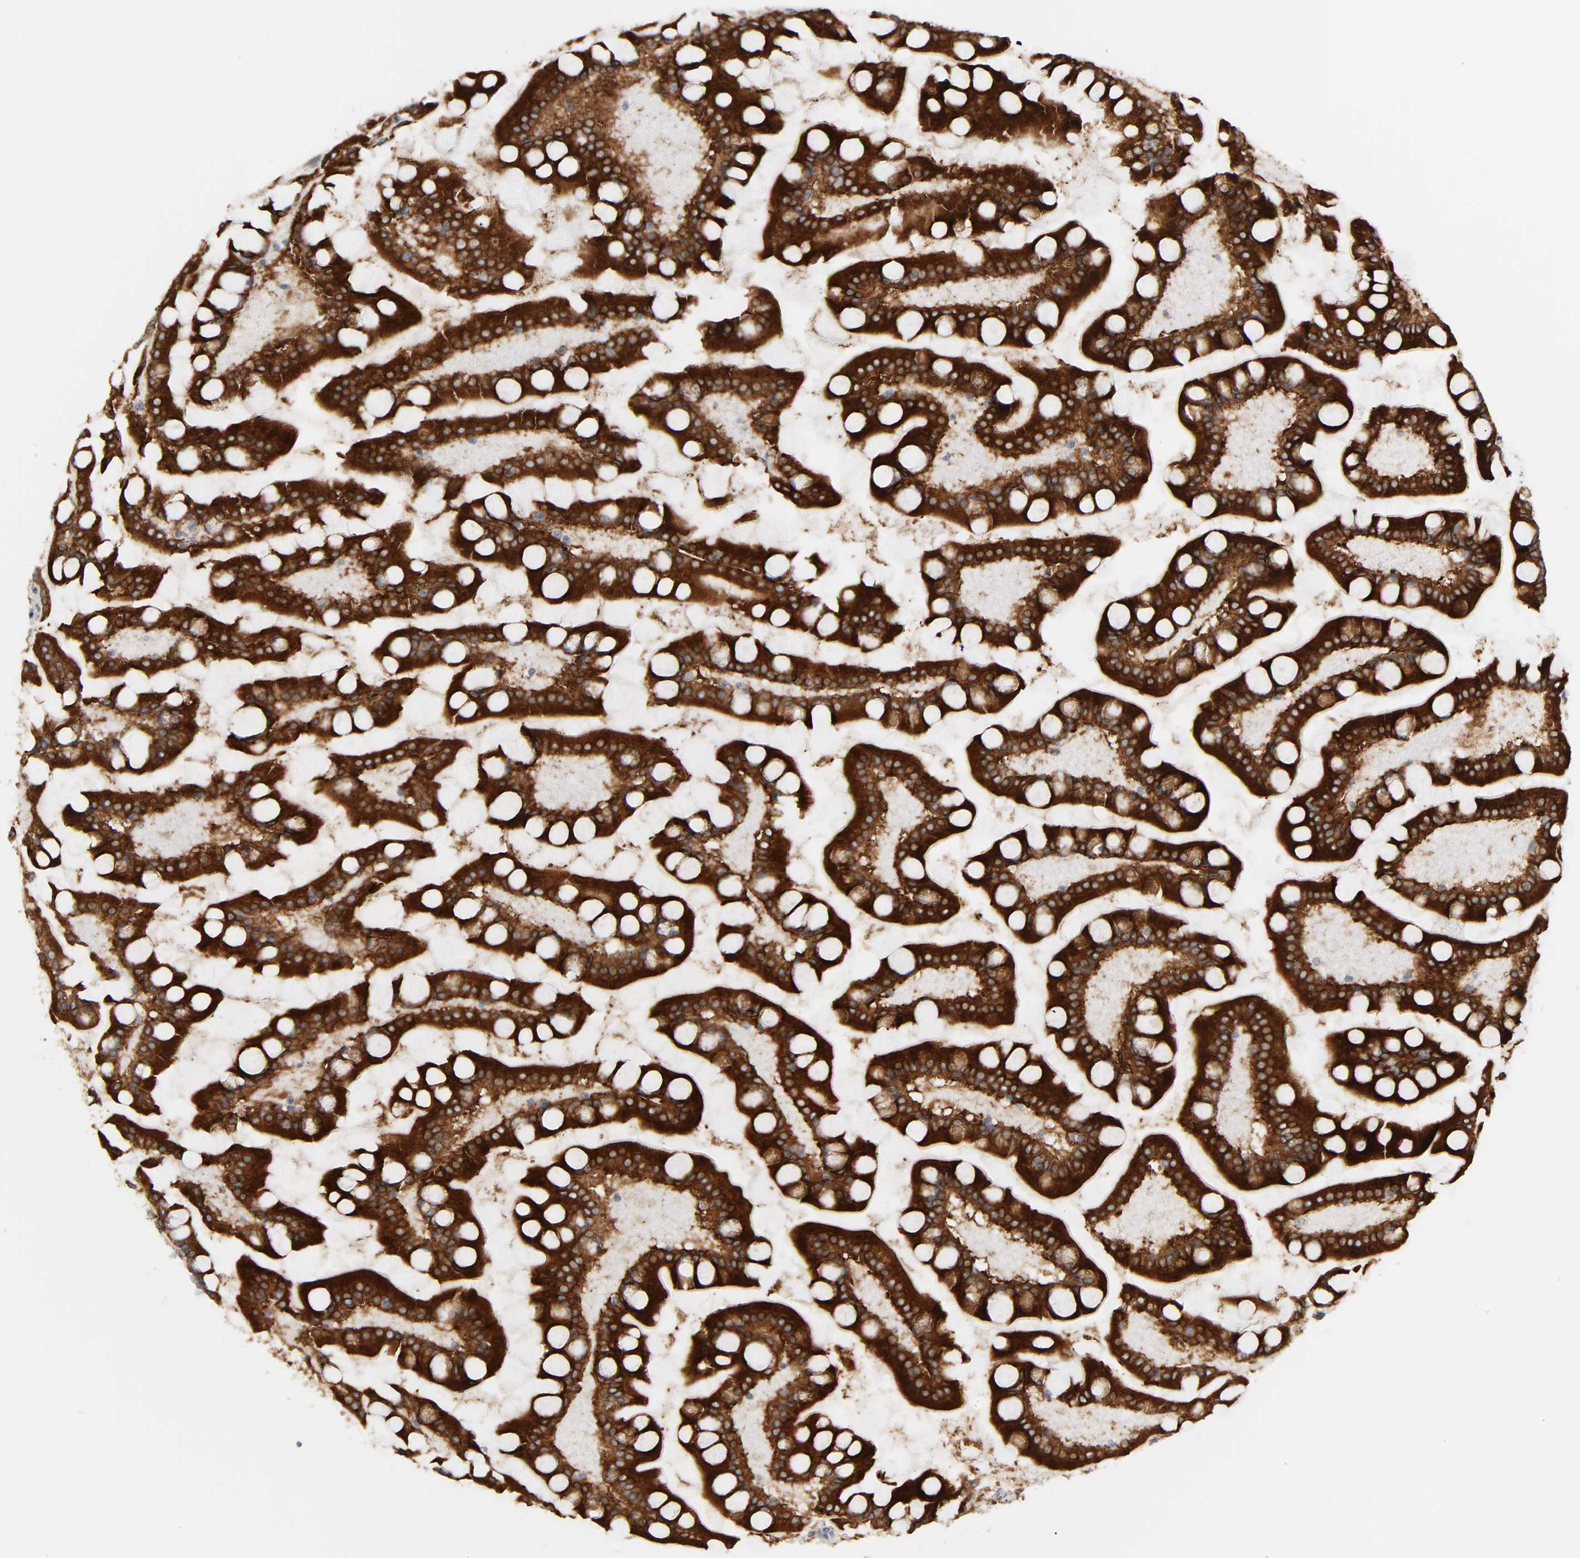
{"staining": {"intensity": "strong", "quantity": ">75%", "location": "cytoplasmic/membranous"}, "tissue": "small intestine", "cell_type": "Glandular cells", "image_type": "normal", "snomed": [{"axis": "morphology", "description": "Normal tissue, NOS"}, {"axis": "topography", "description": "Small intestine"}], "caption": "Glandular cells show high levels of strong cytoplasmic/membranous staining in about >75% of cells in normal human small intestine.", "gene": "POR", "patient": {"sex": "male", "age": 41}}